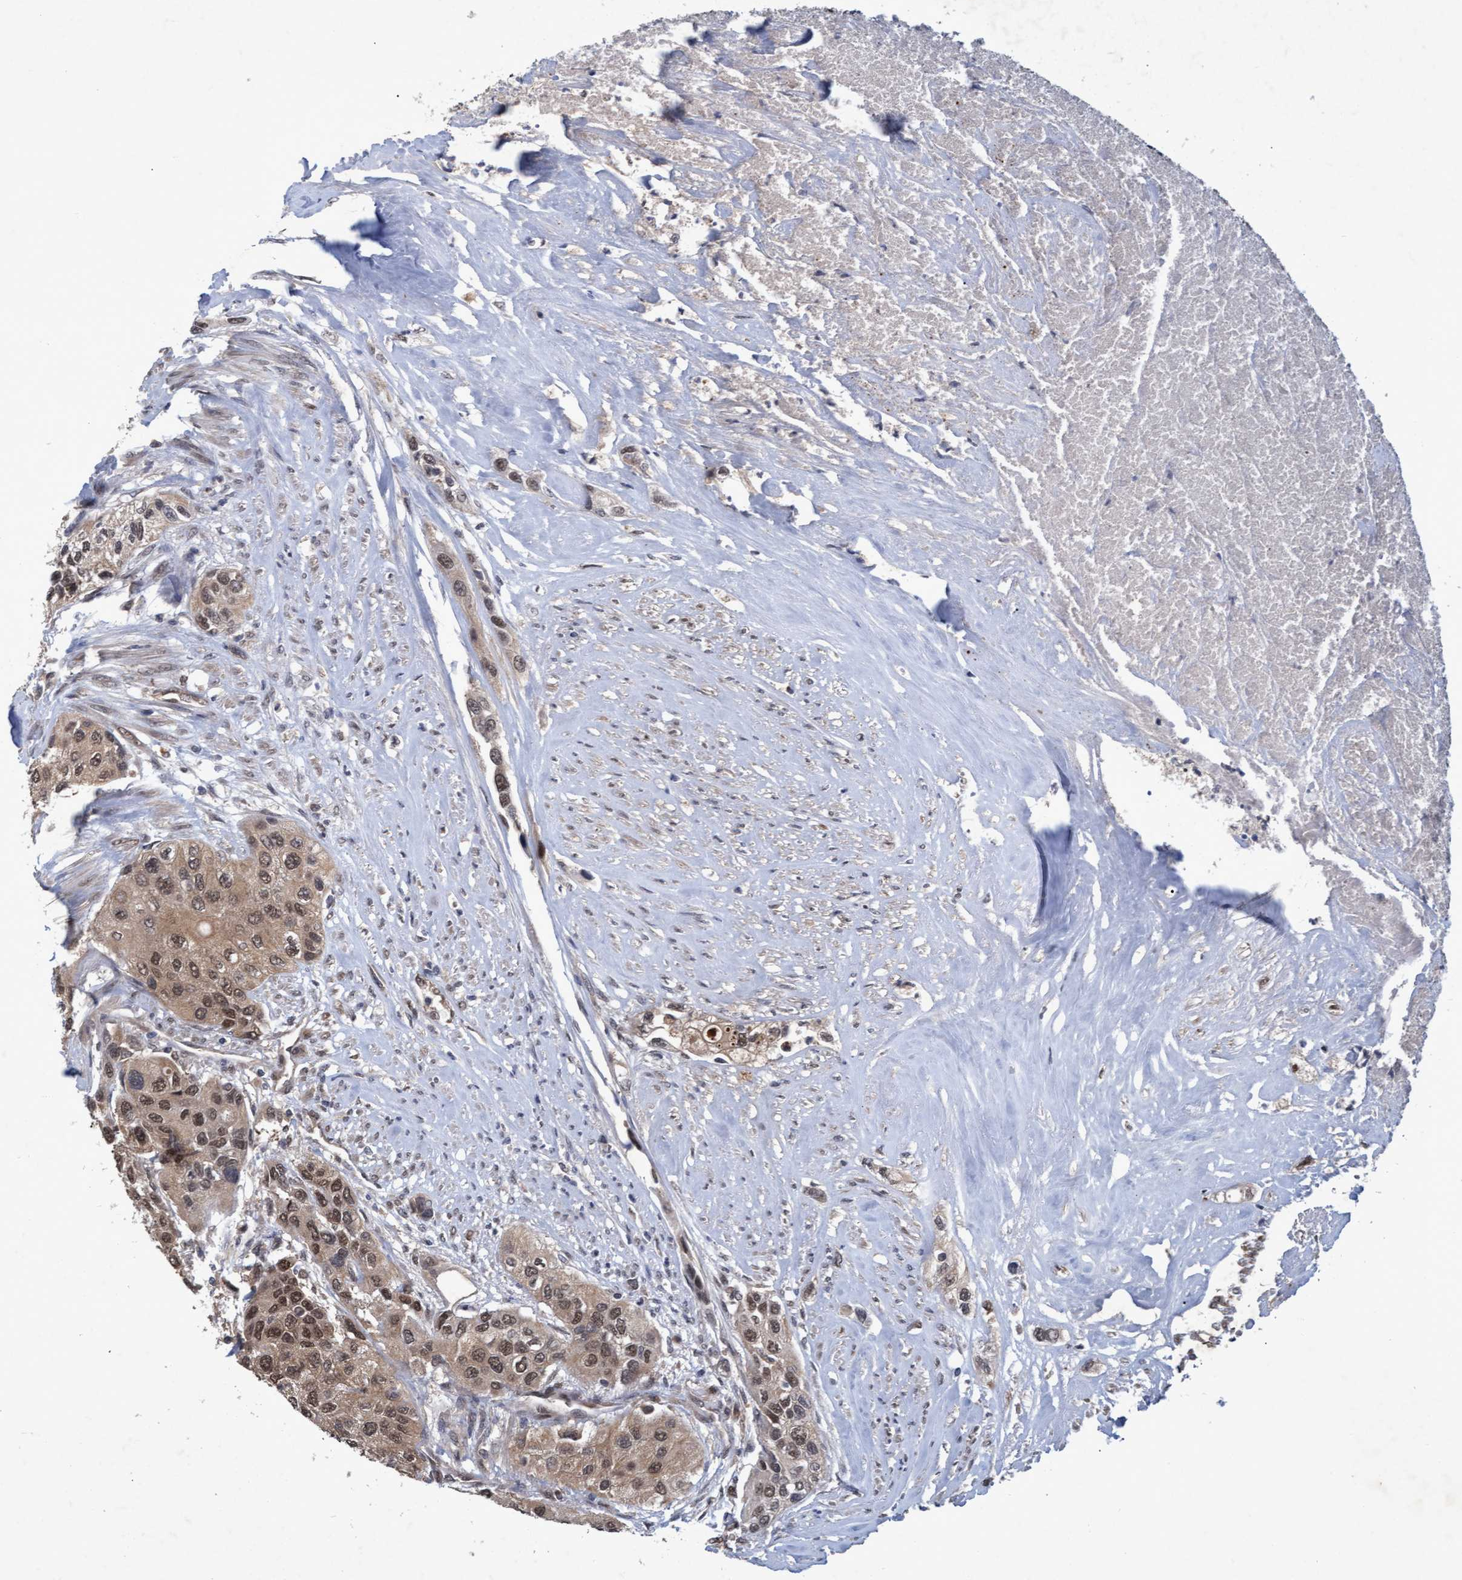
{"staining": {"intensity": "moderate", "quantity": ">75%", "location": "cytoplasmic/membranous,nuclear"}, "tissue": "urothelial cancer", "cell_type": "Tumor cells", "image_type": "cancer", "snomed": [{"axis": "morphology", "description": "Urothelial carcinoma, High grade"}, {"axis": "topography", "description": "Urinary bladder"}], "caption": "IHC staining of urothelial cancer, which displays medium levels of moderate cytoplasmic/membranous and nuclear positivity in about >75% of tumor cells indicating moderate cytoplasmic/membranous and nuclear protein expression. The staining was performed using DAB (brown) for protein detection and nuclei were counterstained in hematoxylin (blue).", "gene": "PSMB6", "patient": {"sex": "female", "age": 56}}